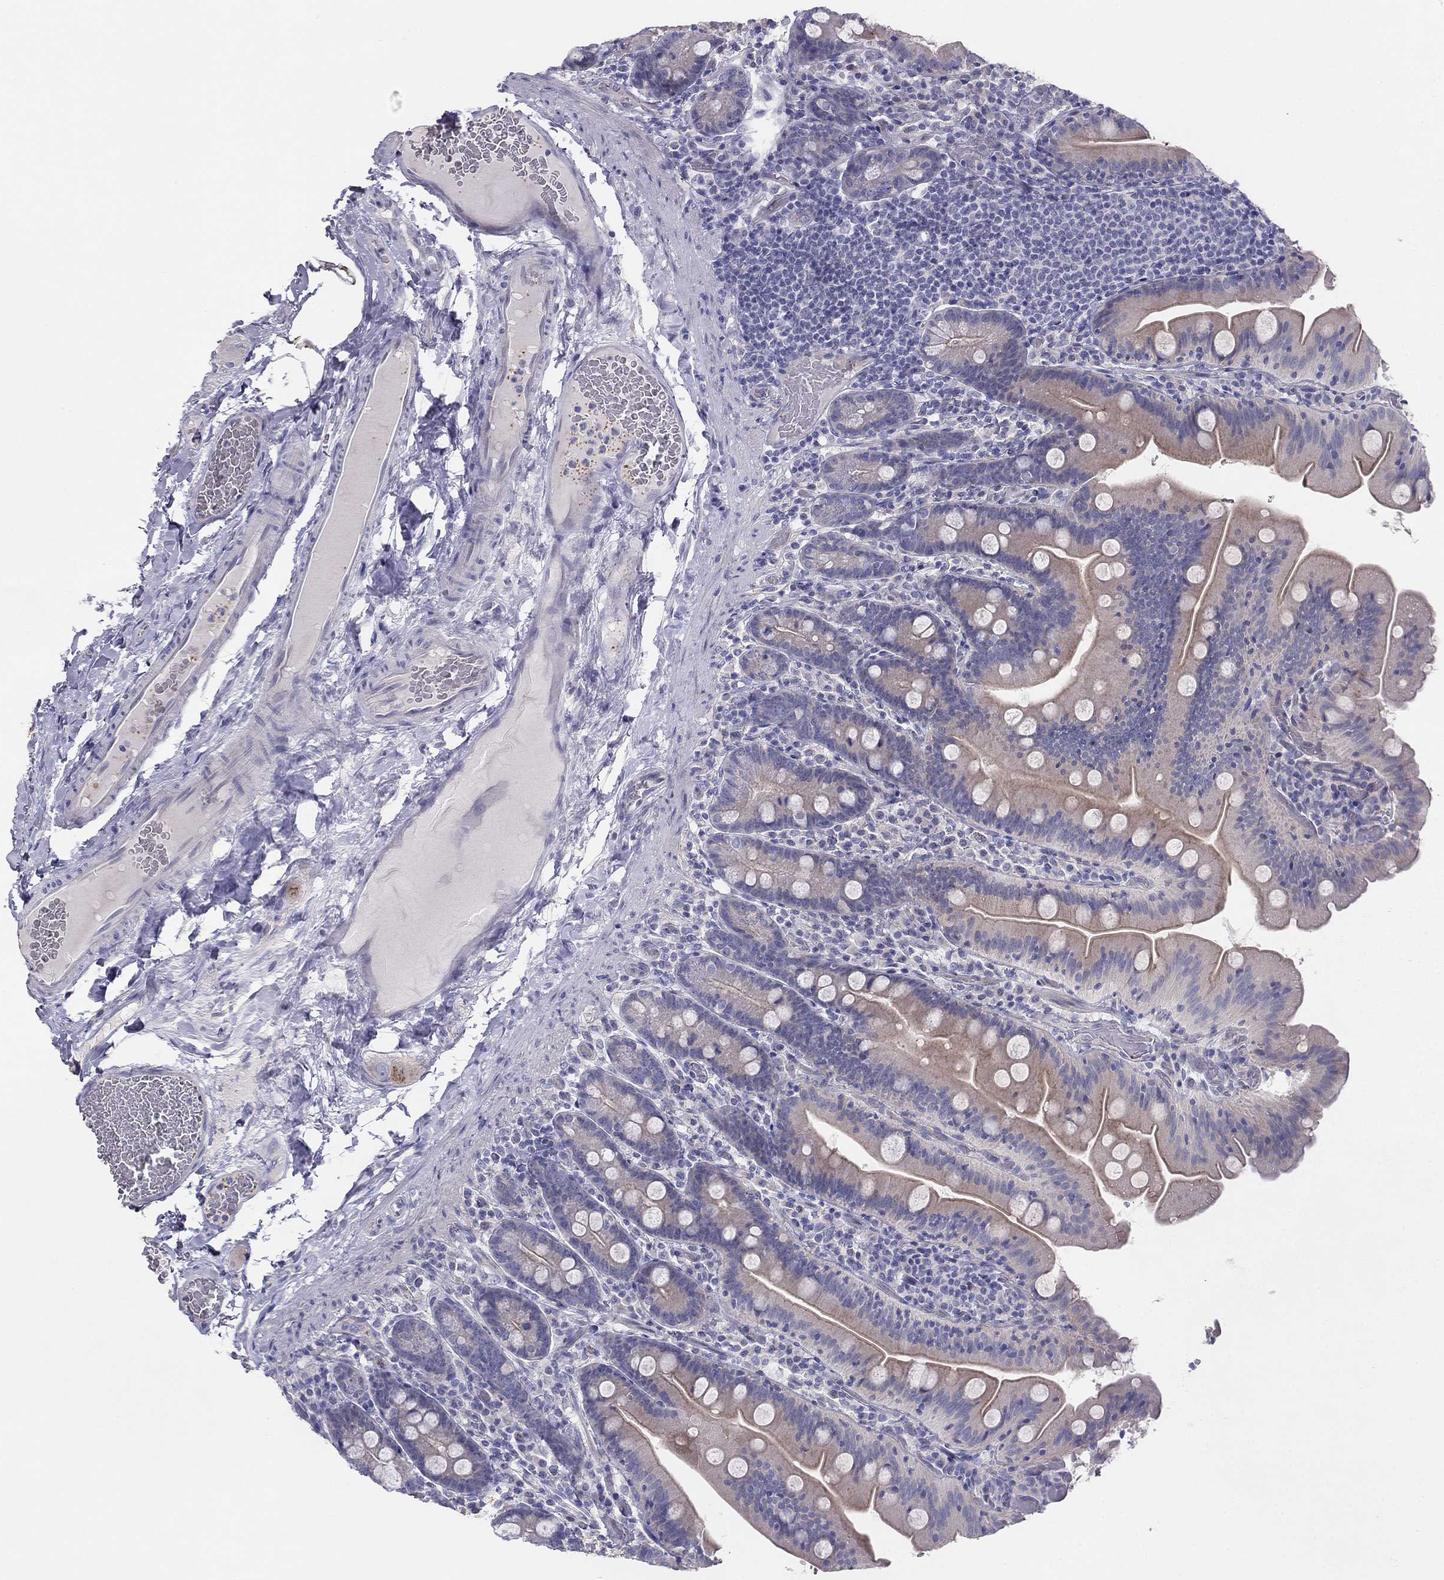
{"staining": {"intensity": "weak", "quantity": ">75%", "location": "cytoplasmic/membranous"}, "tissue": "small intestine", "cell_type": "Glandular cells", "image_type": "normal", "snomed": [{"axis": "morphology", "description": "Normal tissue, NOS"}, {"axis": "topography", "description": "Small intestine"}], "caption": "High-power microscopy captured an immunohistochemistry (IHC) histopathology image of benign small intestine, revealing weak cytoplasmic/membranous positivity in approximately >75% of glandular cells.", "gene": "MGAT4C", "patient": {"sex": "male", "age": 37}}